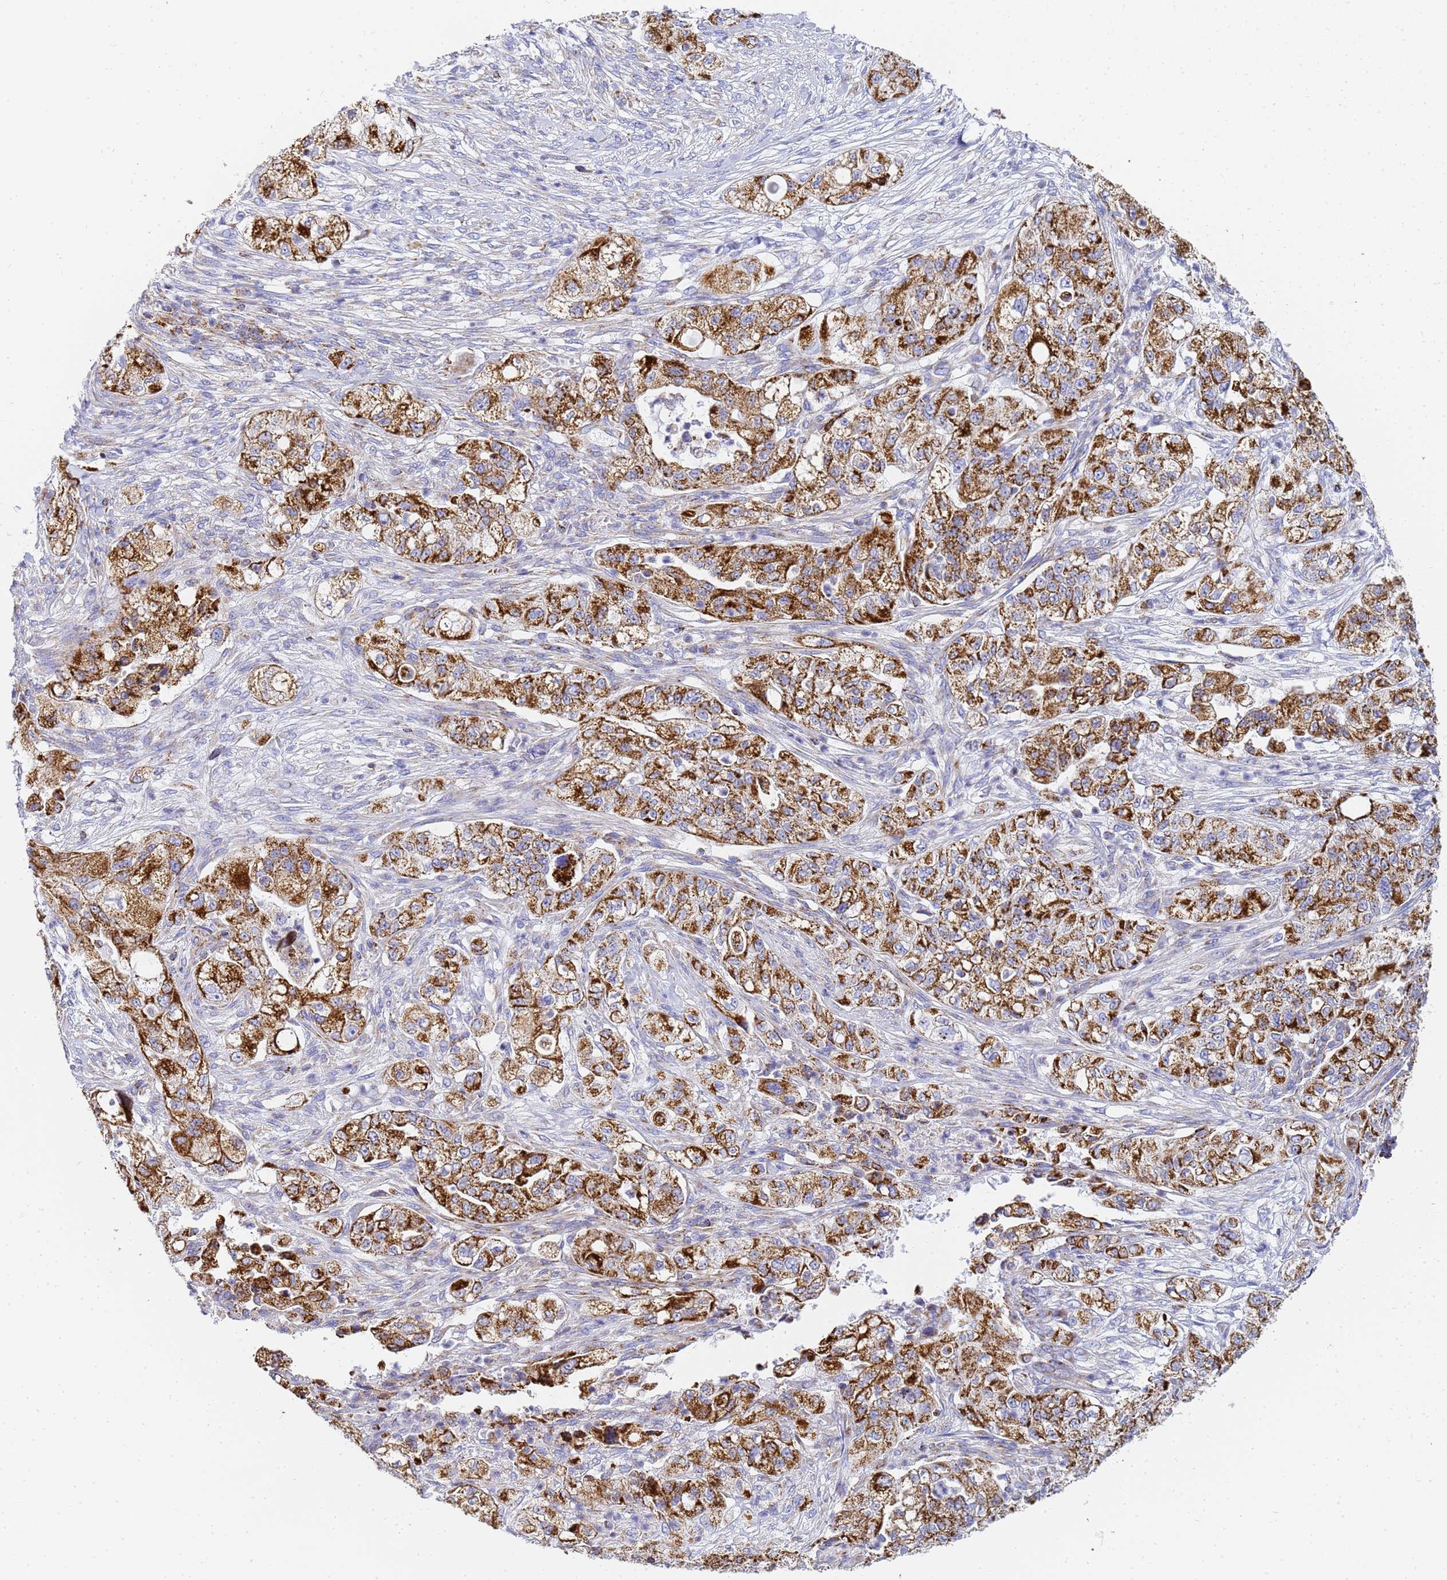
{"staining": {"intensity": "strong", "quantity": ">75%", "location": "cytoplasmic/membranous"}, "tissue": "pancreatic cancer", "cell_type": "Tumor cells", "image_type": "cancer", "snomed": [{"axis": "morphology", "description": "Adenocarcinoma, NOS"}, {"axis": "topography", "description": "Pancreas"}], "caption": "Immunohistochemical staining of pancreatic cancer demonstrates high levels of strong cytoplasmic/membranous staining in about >75% of tumor cells. (DAB IHC, brown staining for protein, blue staining for nuclei).", "gene": "CNIH4", "patient": {"sex": "female", "age": 78}}